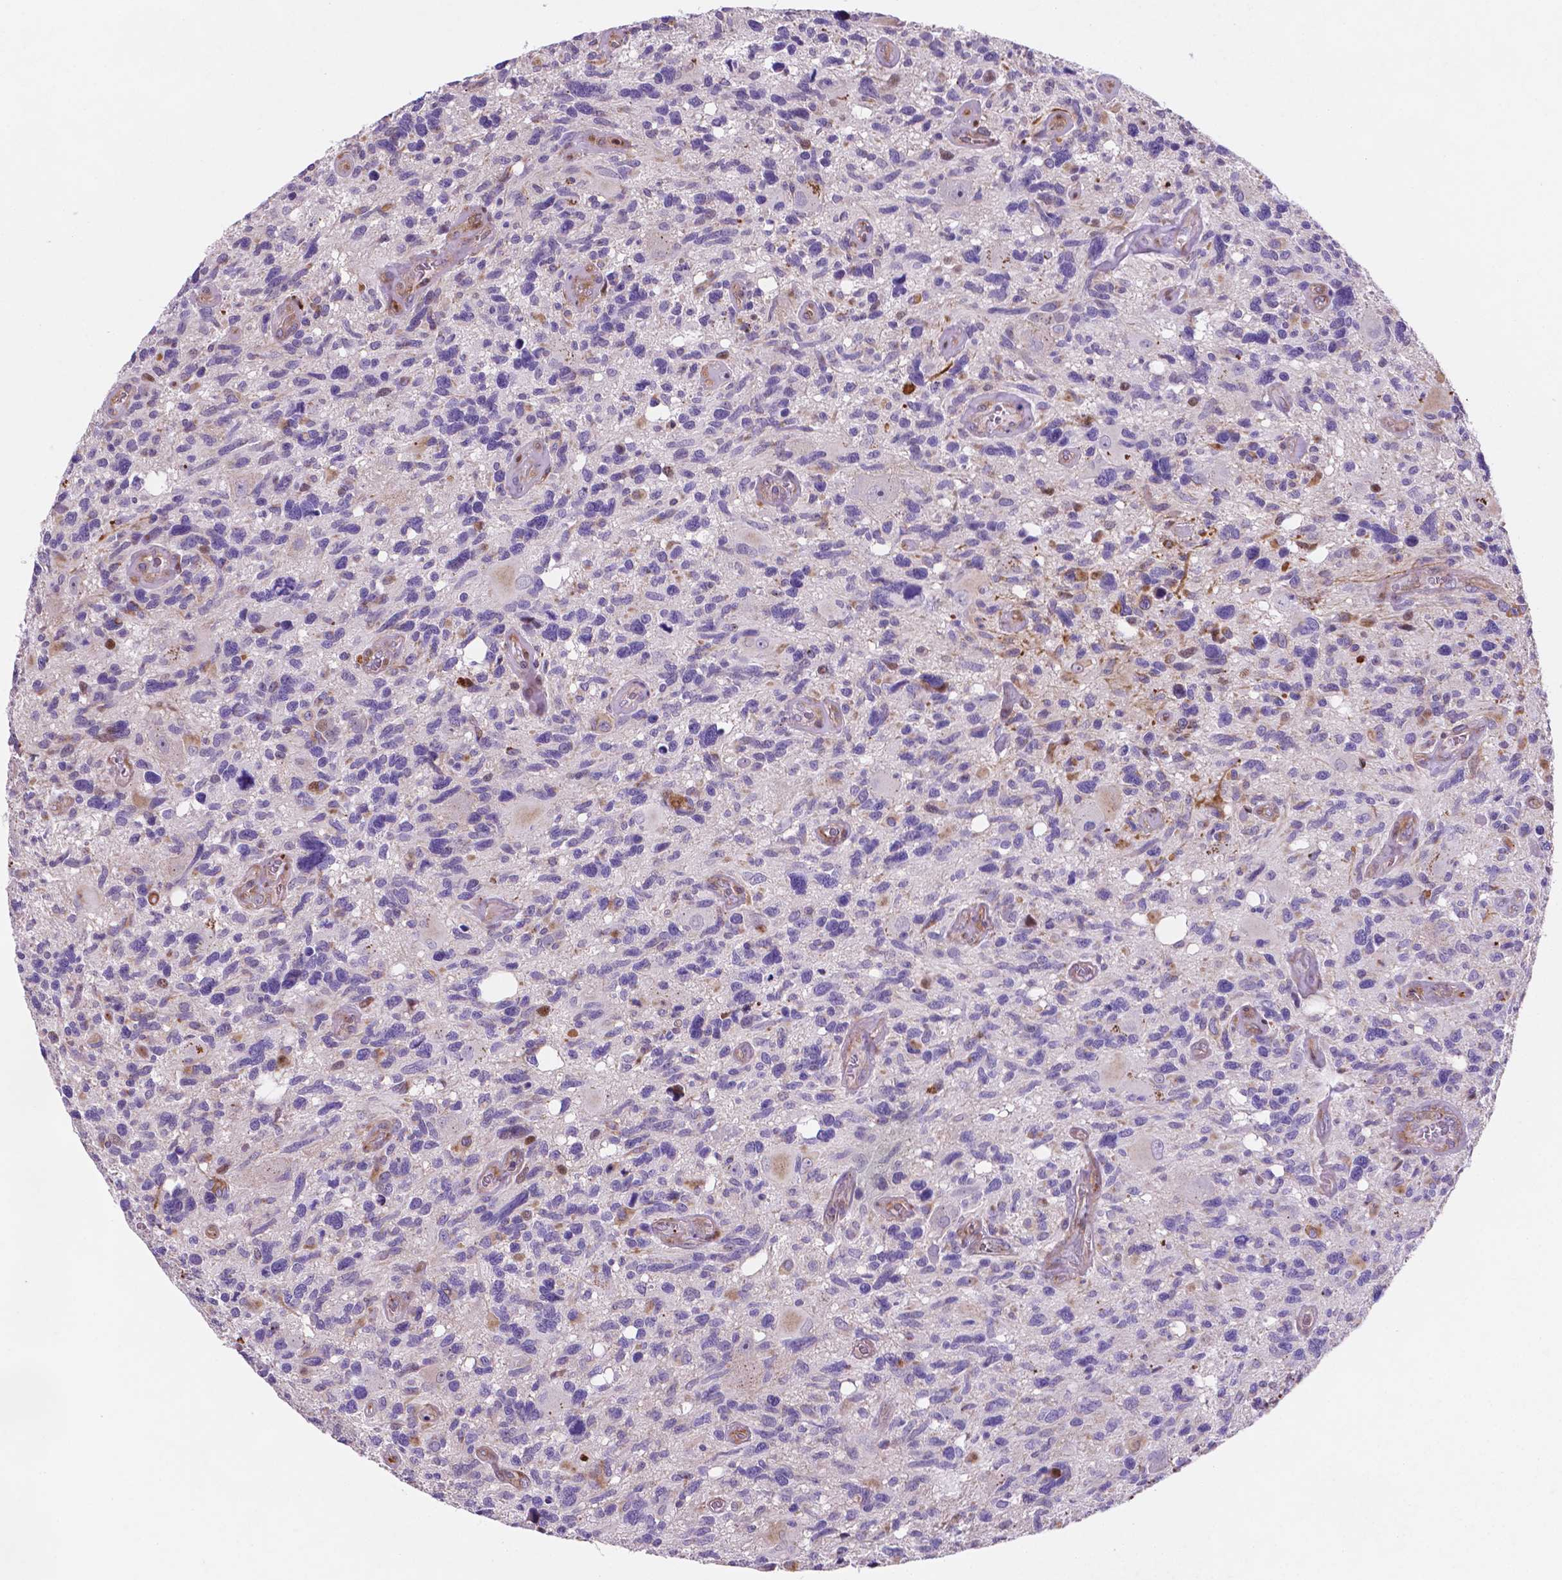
{"staining": {"intensity": "moderate", "quantity": "<25%", "location": "nuclear"}, "tissue": "glioma", "cell_type": "Tumor cells", "image_type": "cancer", "snomed": [{"axis": "morphology", "description": "Glioma, malignant, High grade"}, {"axis": "topography", "description": "Brain"}], "caption": "Immunohistochemistry micrograph of human malignant glioma (high-grade) stained for a protein (brown), which displays low levels of moderate nuclear staining in approximately <25% of tumor cells.", "gene": "TM4SF20", "patient": {"sex": "male", "age": 49}}